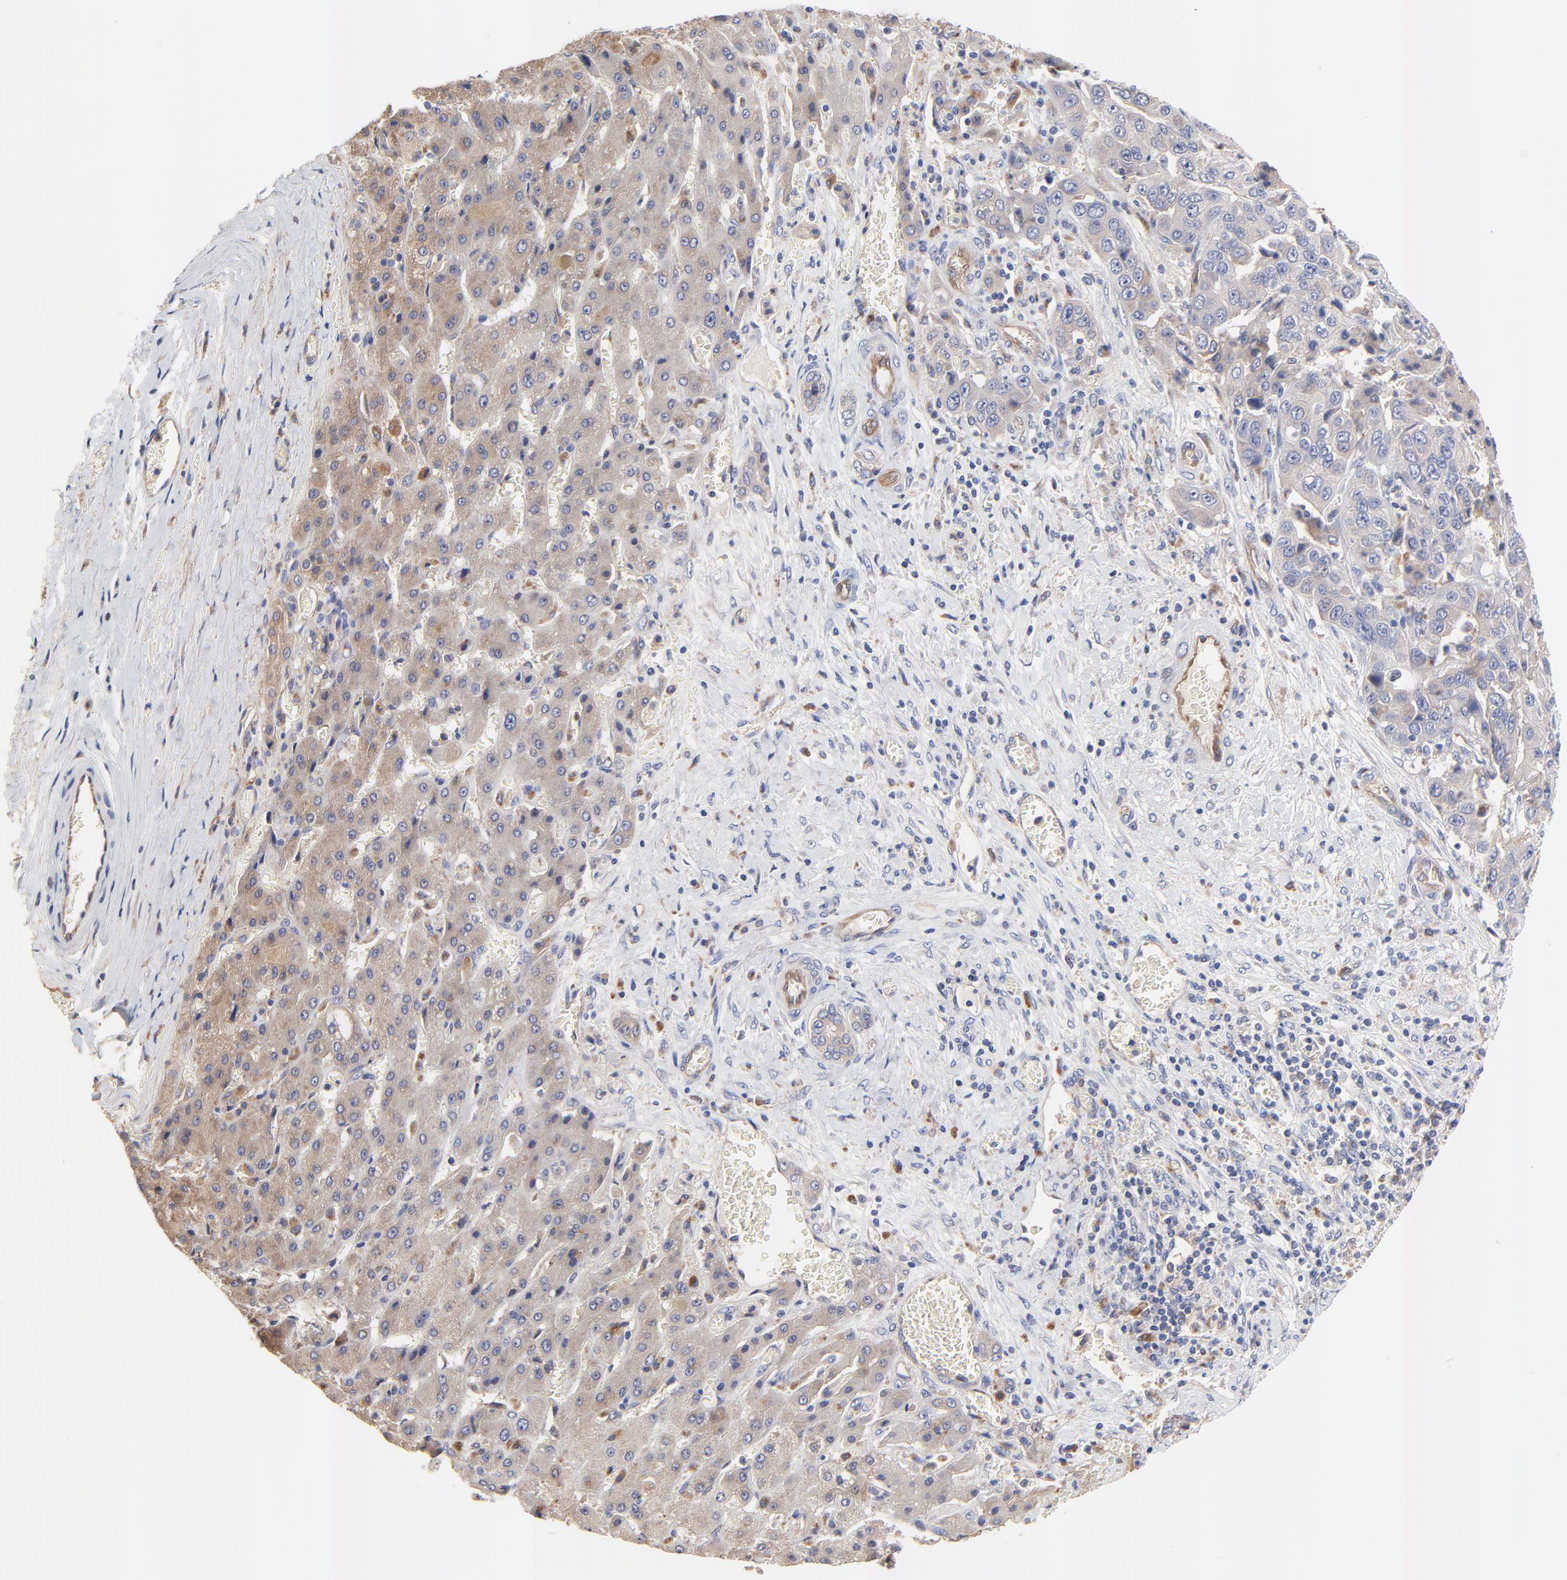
{"staining": {"intensity": "weak", "quantity": "<25%", "location": "cytoplasmic/membranous"}, "tissue": "liver cancer", "cell_type": "Tumor cells", "image_type": "cancer", "snomed": [{"axis": "morphology", "description": "Cholangiocarcinoma"}, {"axis": "topography", "description": "Liver"}], "caption": "There is no significant staining in tumor cells of cholangiocarcinoma (liver).", "gene": "FBXL2", "patient": {"sex": "female", "age": 52}}